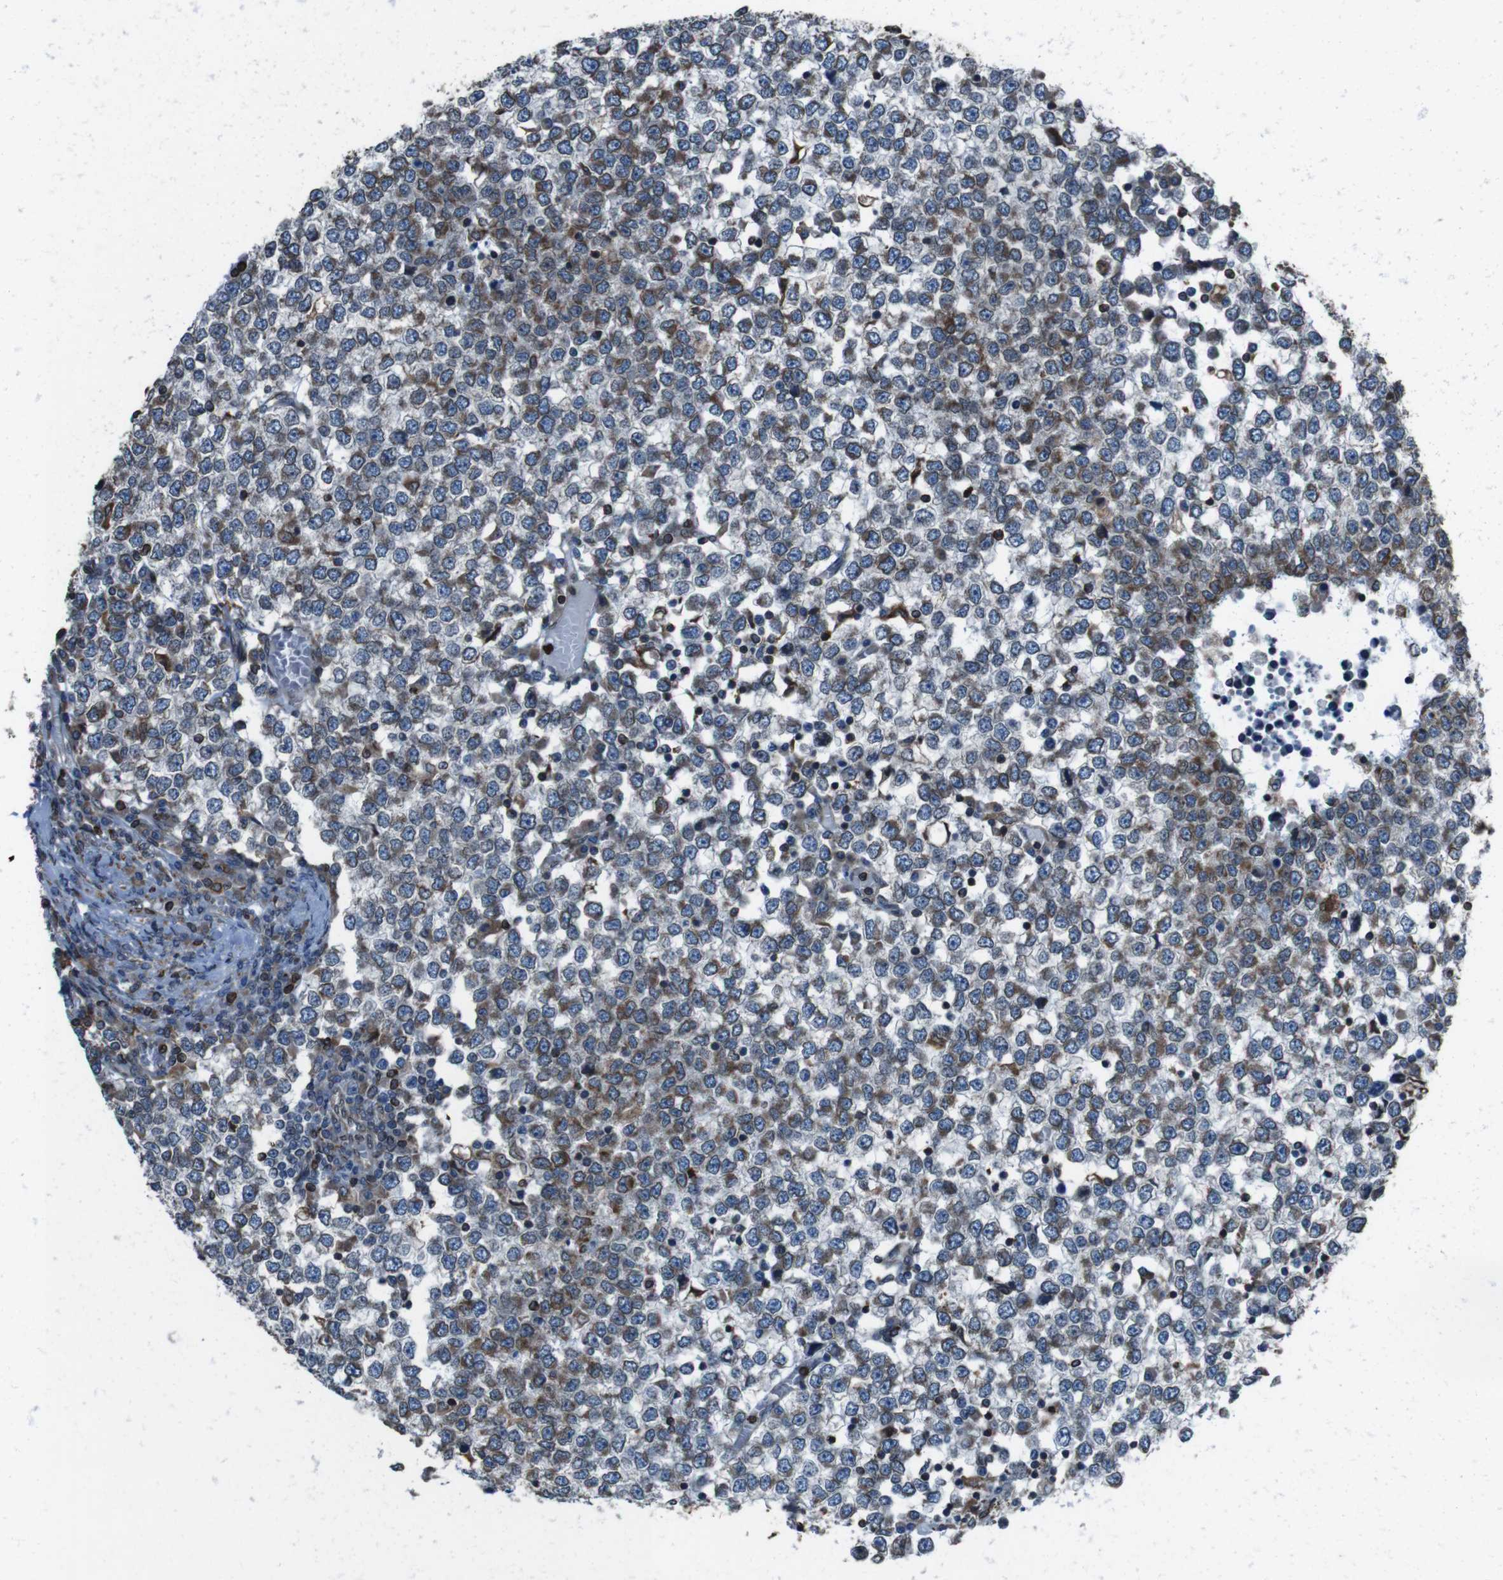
{"staining": {"intensity": "moderate", "quantity": ">75%", "location": "cytoplasmic/membranous"}, "tissue": "testis cancer", "cell_type": "Tumor cells", "image_type": "cancer", "snomed": [{"axis": "morphology", "description": "Seminoma, NOS"}, {"axis": "topography", "description": "Testis"}], "caption": "A micrograph showing moderate cytoplasmic/membranous positivity in about >75% of tumor cells in testis seminoma, as visualized by brown immunohistochemical staining.", "gene": "APMAP", "patient": {"sex": "male", "age": 65}}